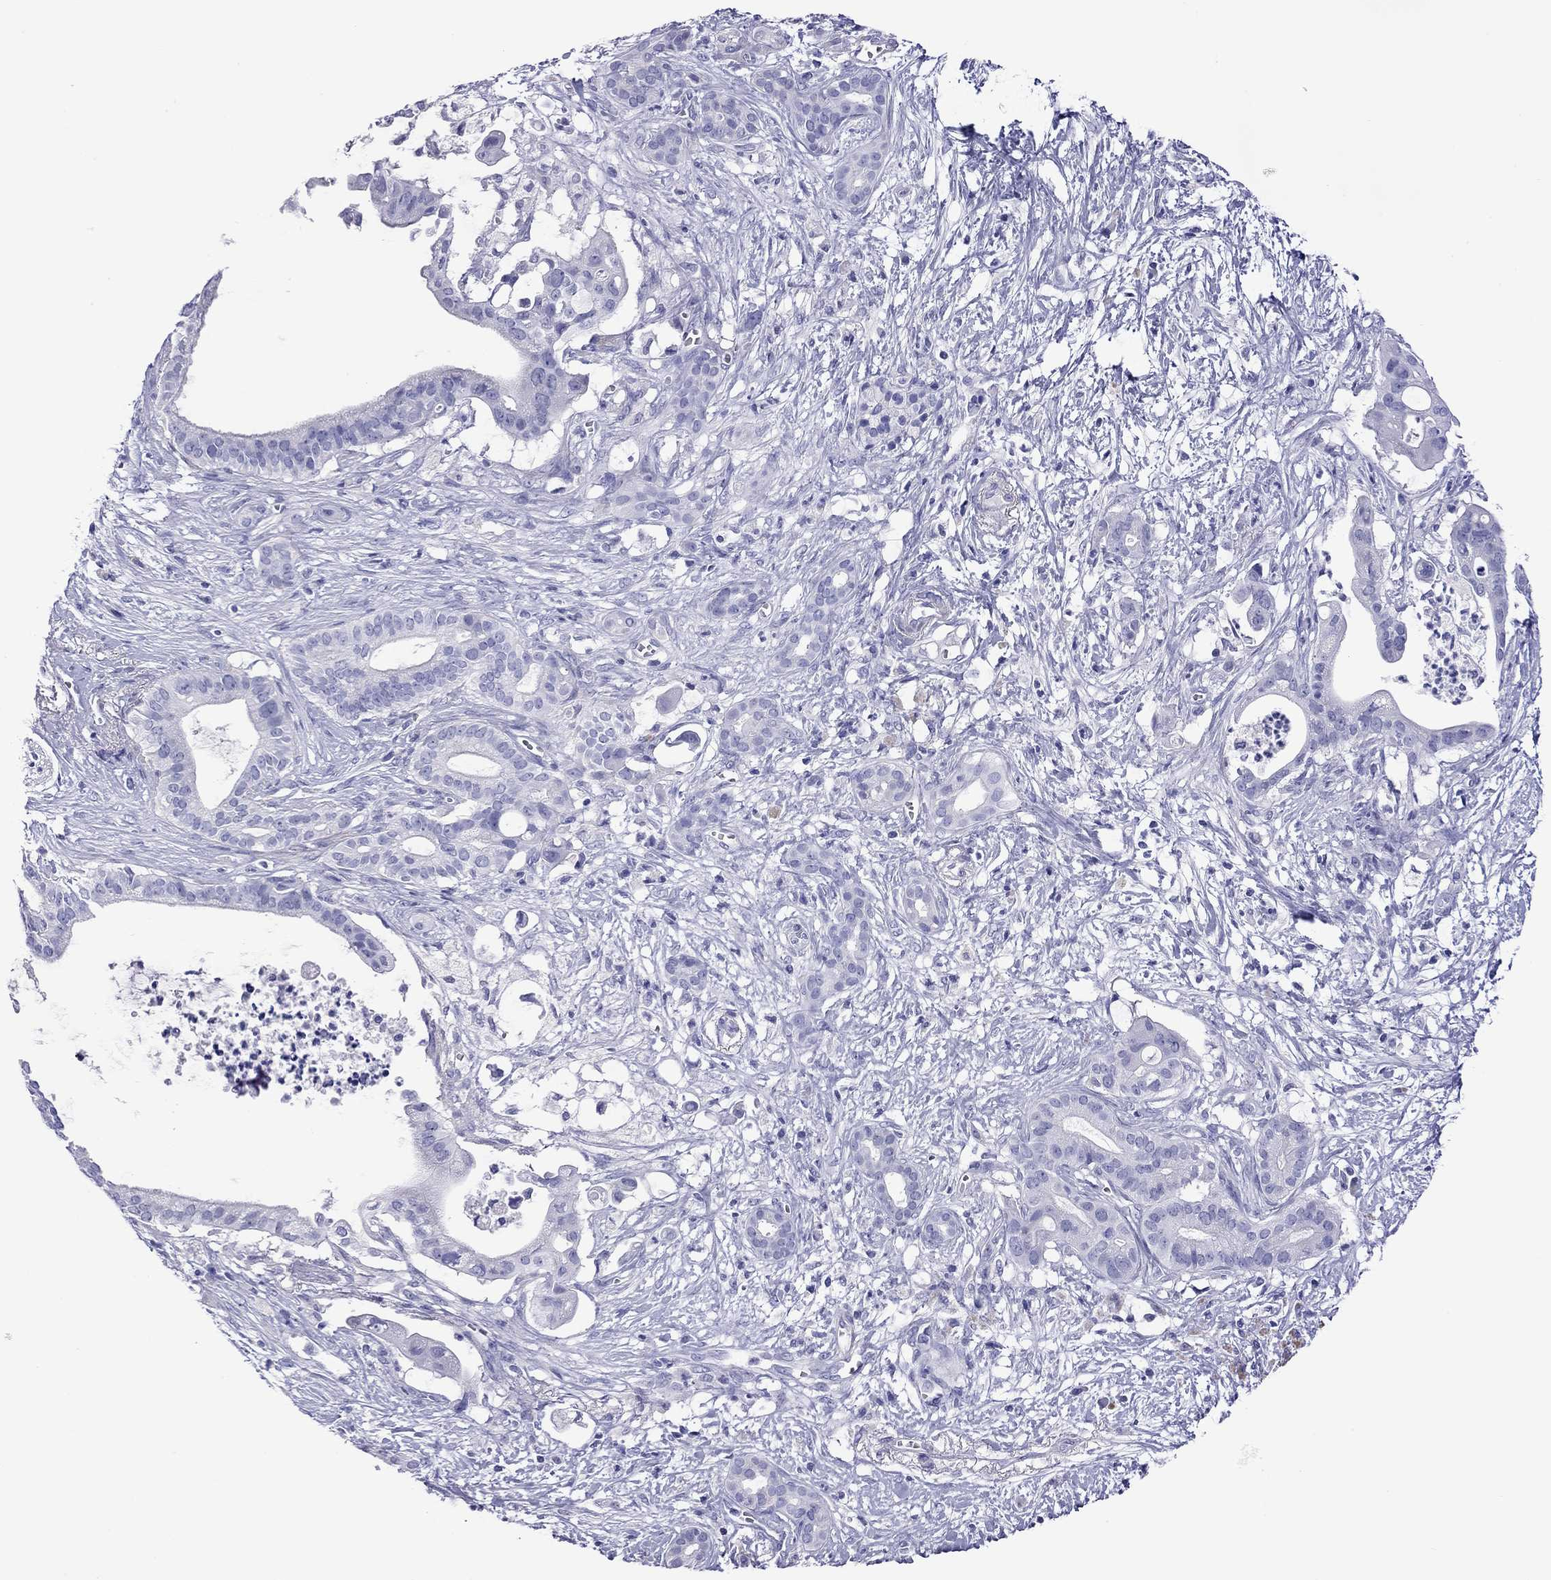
{"staining": {"intensity": "negative", "quantity": "none", "location": "none"}, "tissue": "pancreatic cancer", "cell_type": "Tumor cells", "image_type": "cancer", "snomed": [{"axis": "morphology", "description": "Adenocarcinoma, NOS"}, {"axis": "topography", "description": "Pancreas"}], "caption": "Pancreatic cancer (adenocarcinoma) was stained to show a protein in brown. There is no significant positivity in tumor cells. (IHC, brightfield microscopy, high magnification).", "gene": "KIAA2012", "patient": {"sex": "male", "age": 61}}